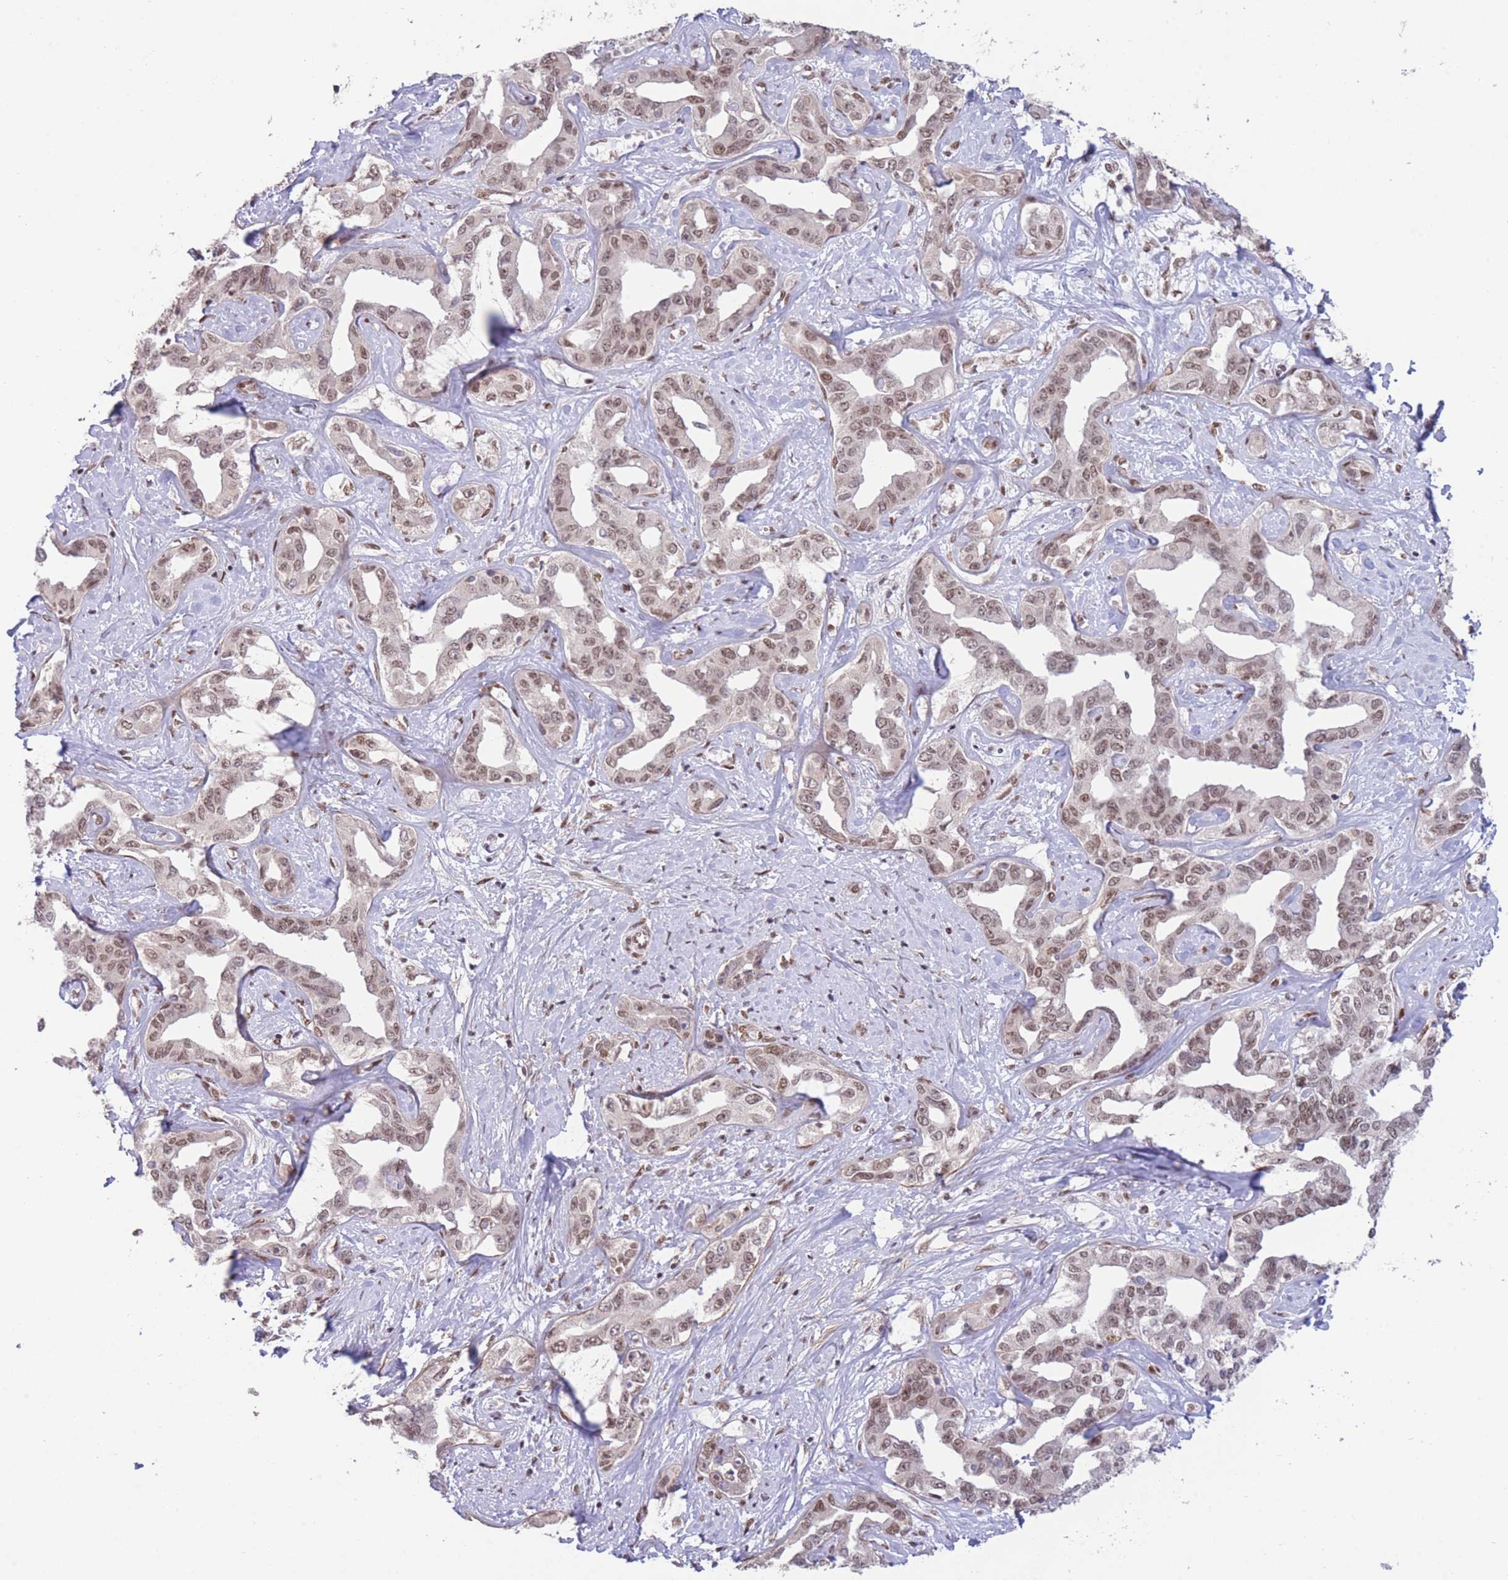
{"staining": {"intensity": "moderate", "quantity": ">75%", "location": "nuclear"}, "tissue": "liver cancer", "cell_type": "Tumor cells", "image_type": "cancer", "snomed": [{"axis": "morphology", "description": "Cholangiocarcinoma"}, {"axis": "topography", "description": "Liver"}], "caption": "DAB (3,3'-diaminobenzidine) immunohistochemical staining of human liver cancer exhibits moderate nuclear protein positivity in approximately >75% of tumor cells. The protein of interest is stained brown, and the nuclei are stained in blue (DAB IHC with brightfield microscopy, high magnification).", "gene": "CARD8", "patient": {"sex": "male", "age": 59}}